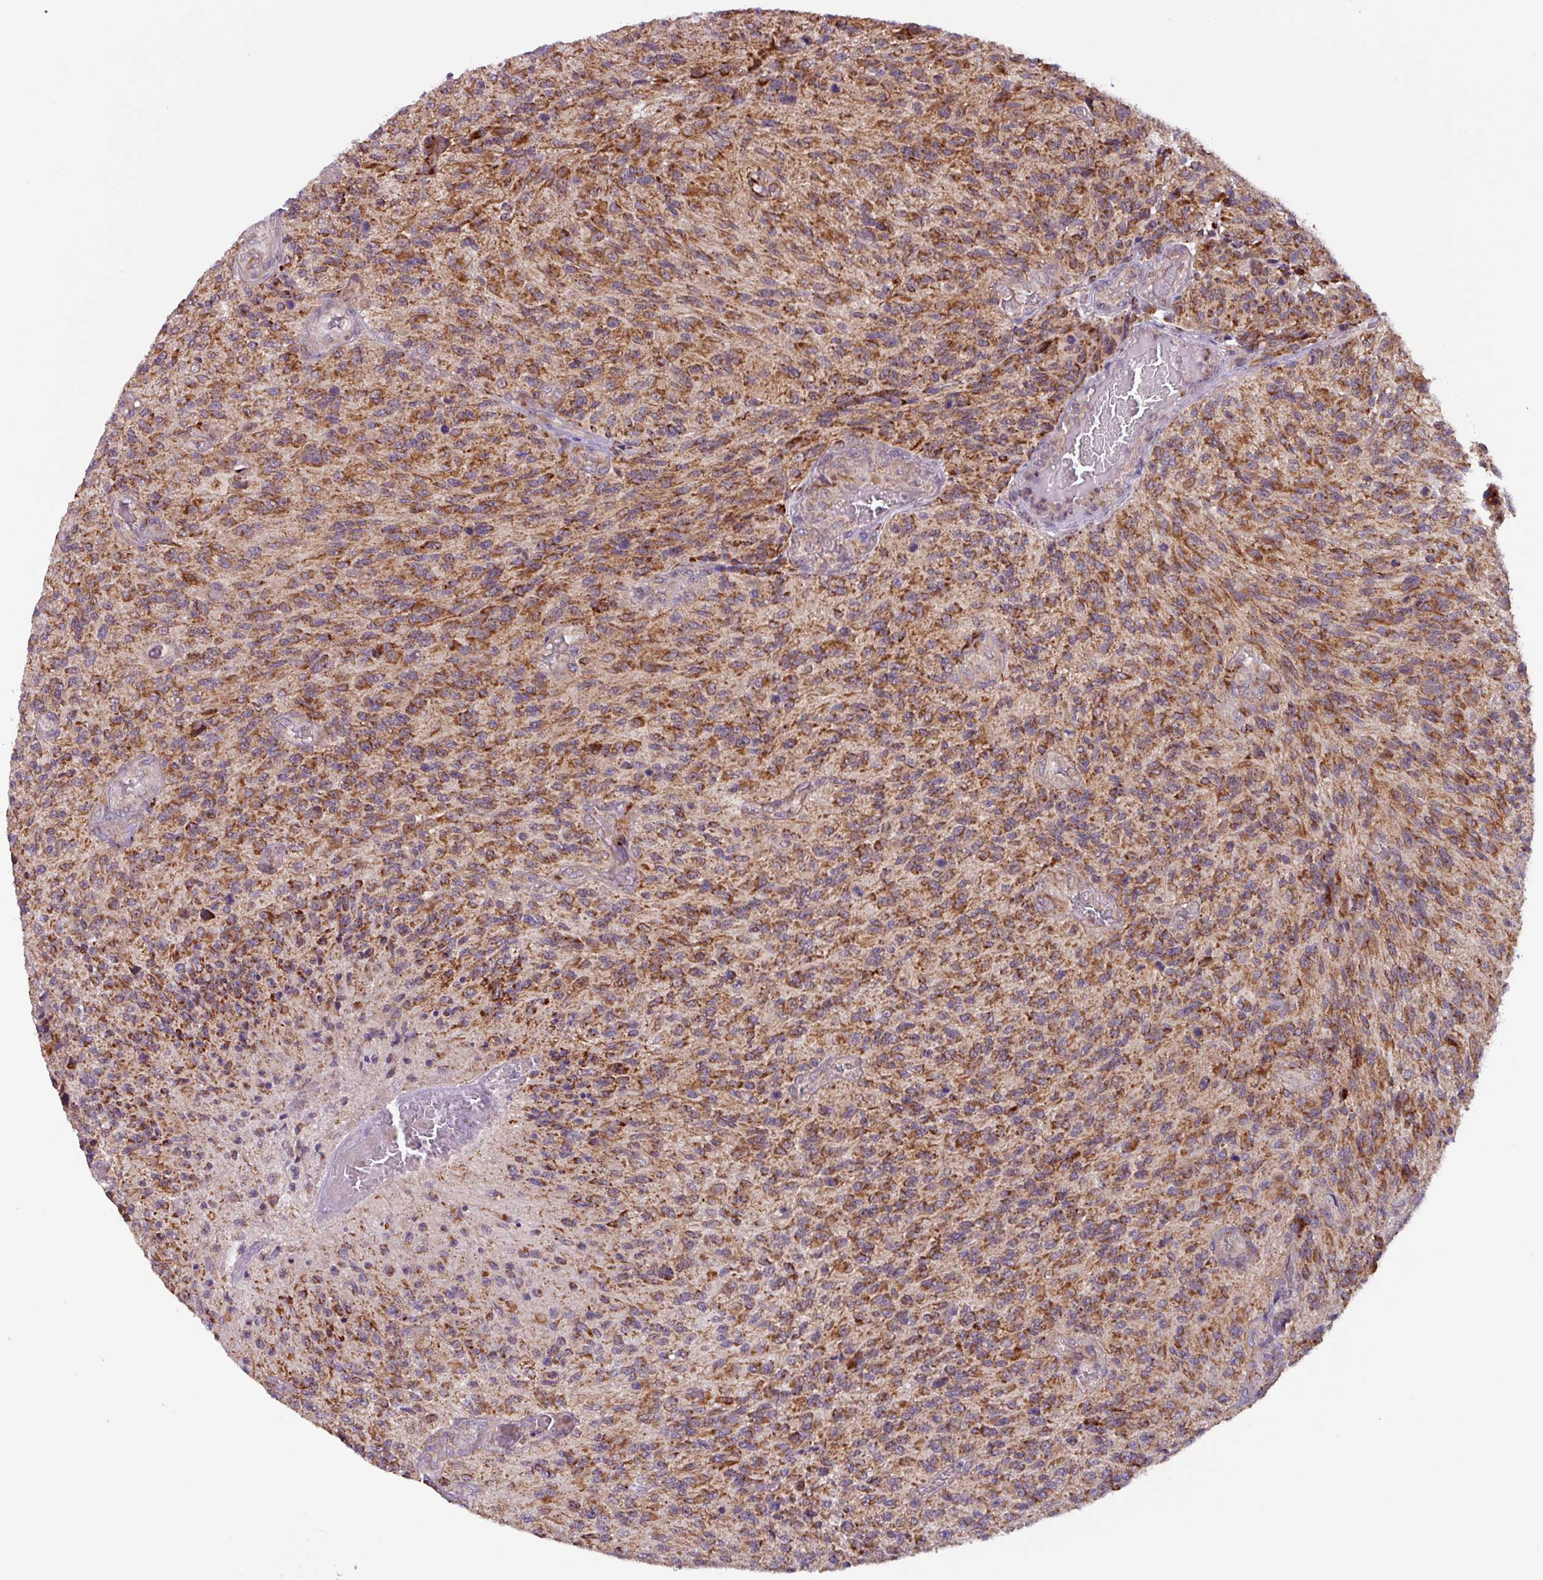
{"staining": {"intensity": "moderate", "quantity": ">75%", "location": "cytoplasmic/membranous"}, "tissue": "glioma", "cell_type": "Tumor cells", "image_type": "cancer", "snomed": [{"axis": "morphology", "description": "Normal tissue, NOS"}, {"axis": "morphology", "description": "Glioma, malignant, High grade"}, {"axis": "topography", "description": "Cerebral cortex"}], "caption": "Tumor cells show medium levels of moderate cytoplasmic/membranous expression in approximately >75% of cells in human glioma.", "gene": "AKIRIN1", "patient": {"sex": "male", "age": 56}}